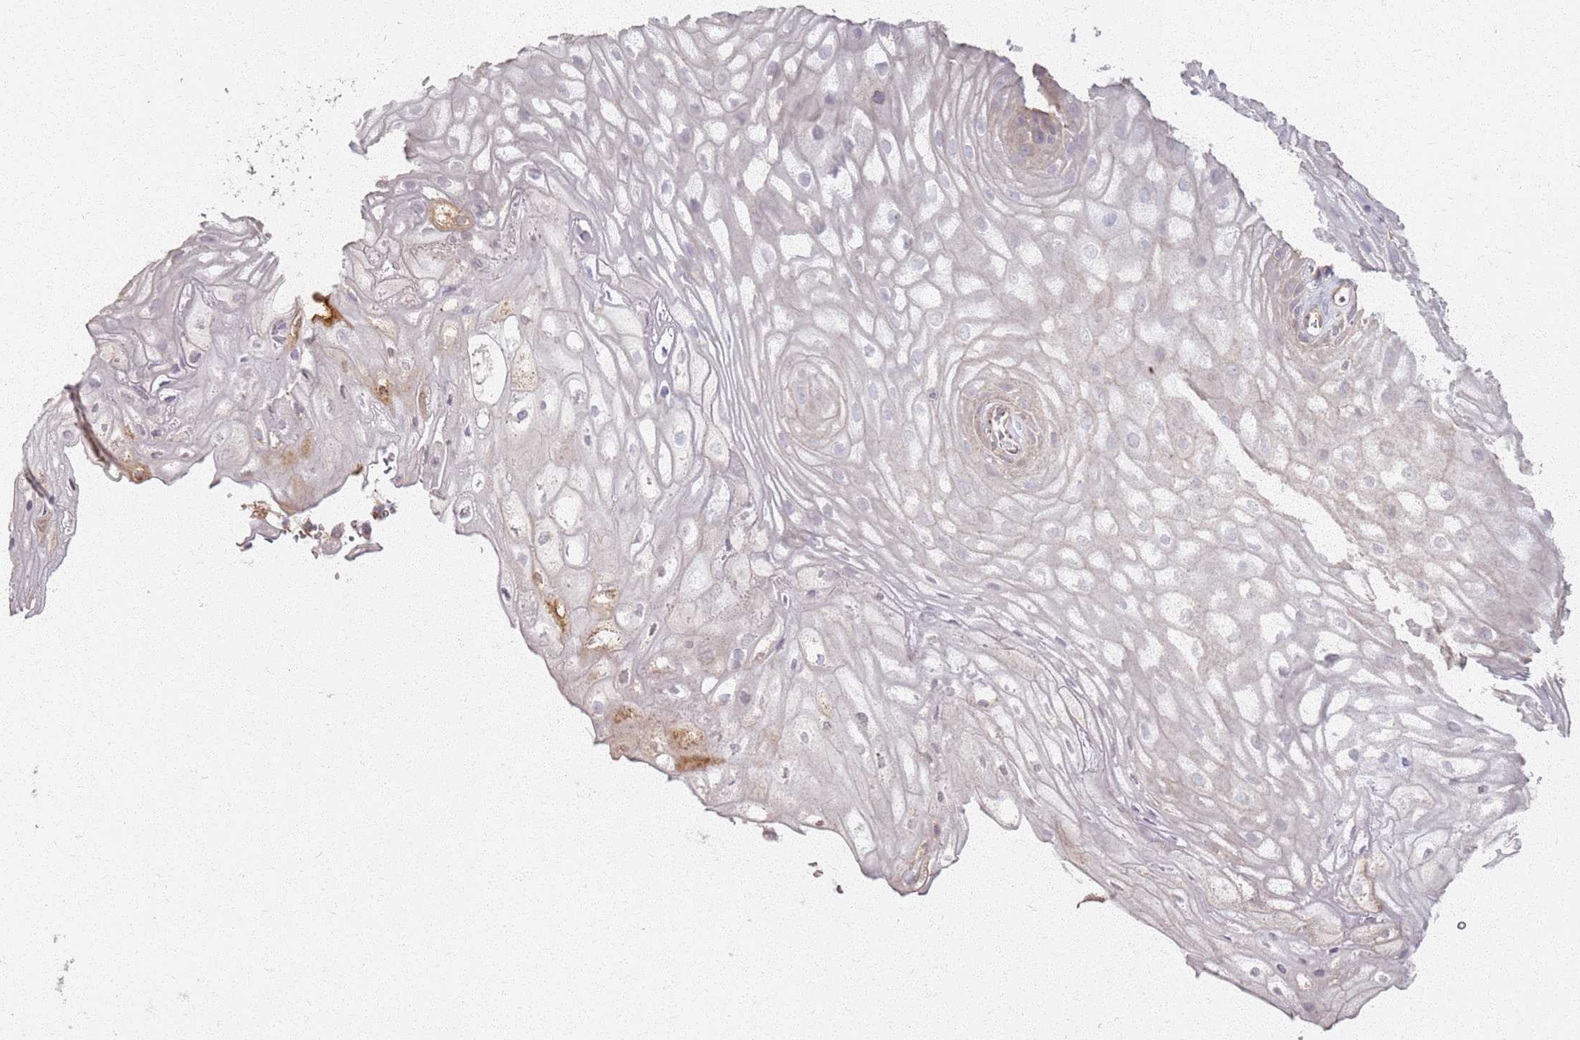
{"staining": {"intensity": "weak", "quantity": "25%-75%", "location": "cytoplasmic/membranous"}, "tissue": "vagina", "cell_type": "Squamous epithelial cells", "image_type": "normal", "snomed": [{"axis": "morphology", "description": "Normal tissue, NOS"}, {"axis": "topography", "description": "Vagina"}], "caption": "Vagina stained with IHC shows weak cytoplasmic/membranous staining in approximately 25%-75% of squamous epithelial cells.", "gene": "KCNA5", "patient": {"sex": "female", "age": 60}}